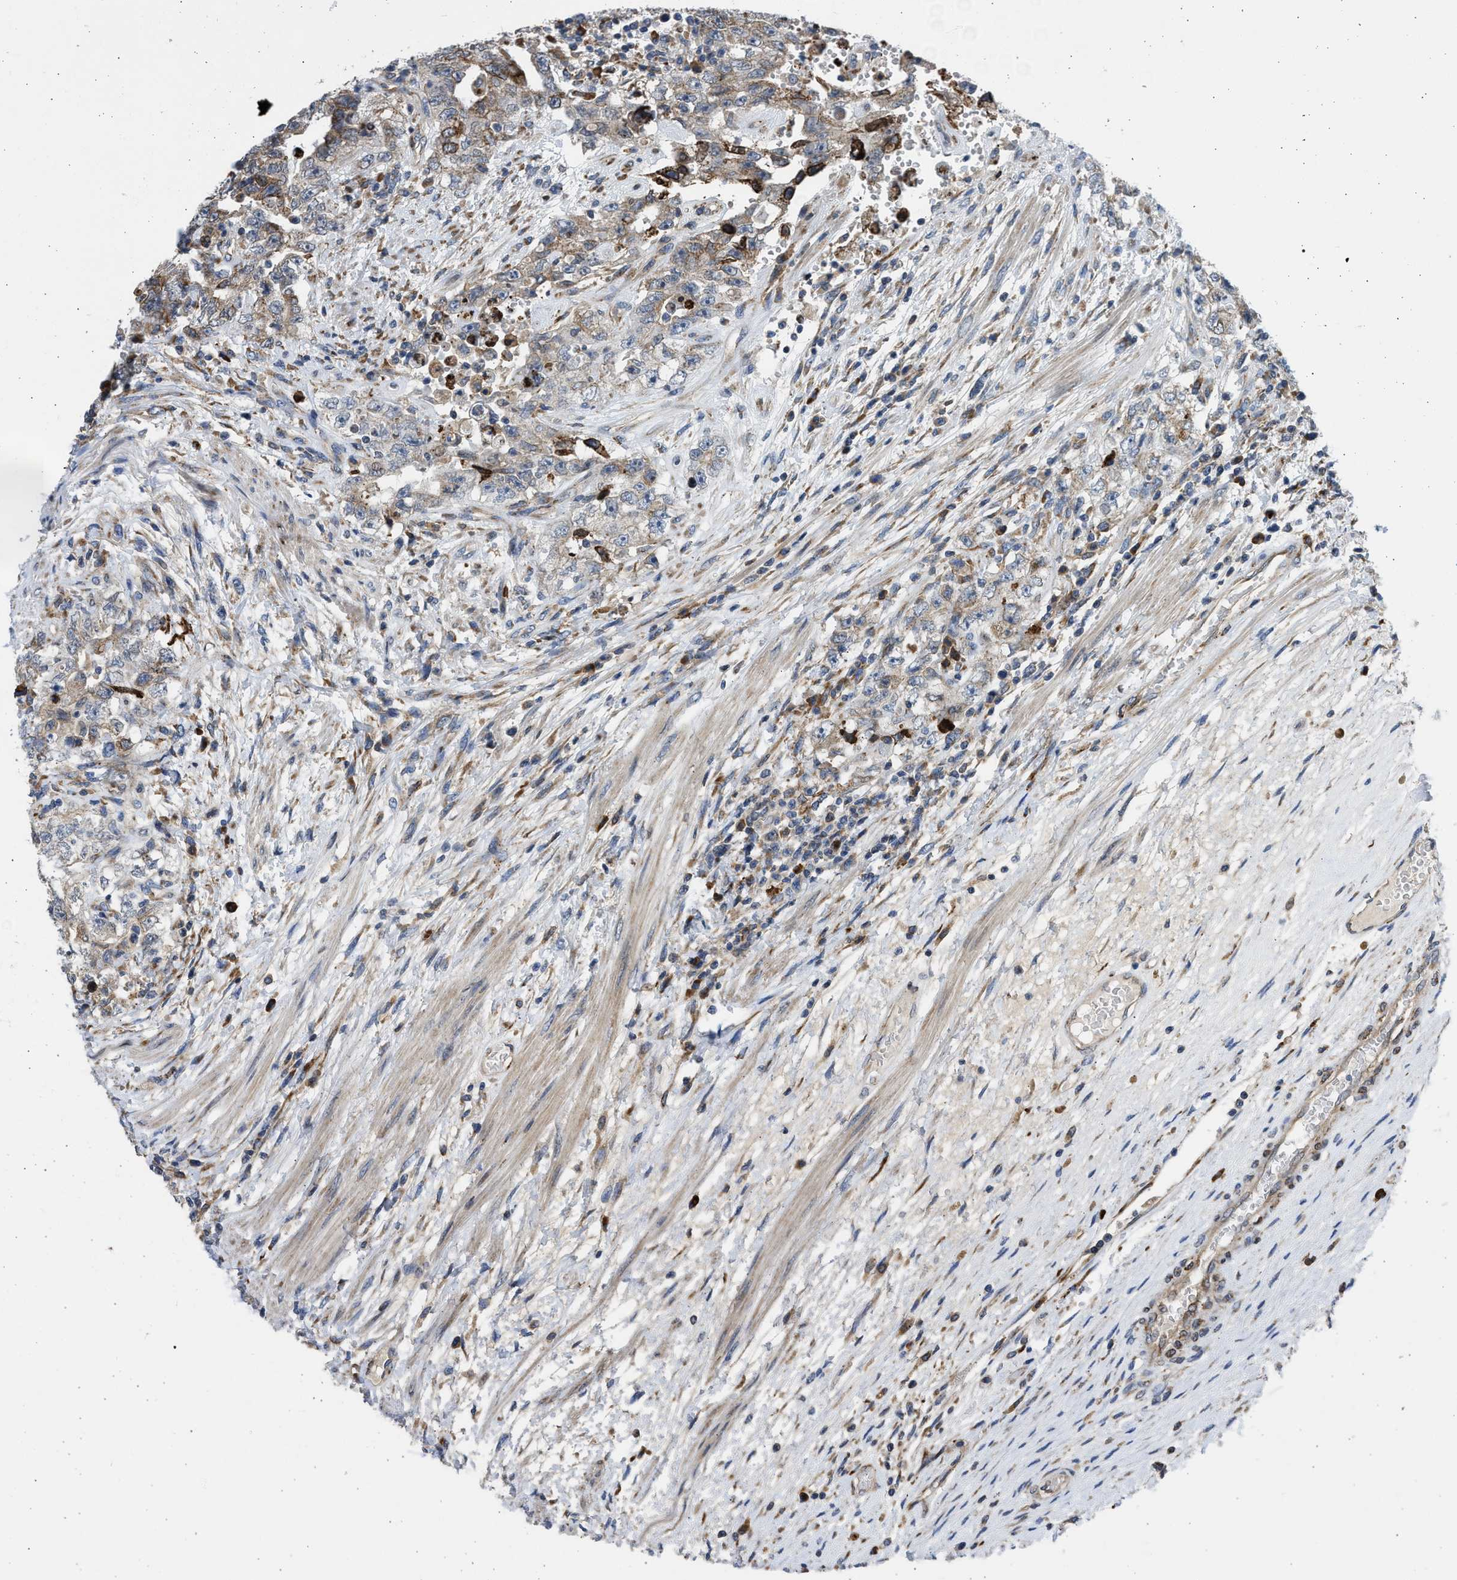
{"staining": {"intensity": "weak", "quantity": "<25%", "location": "cytoplasmic/membranous"}, "tissue": "testis cancer", "cell_type": "Tumor cells", "image_type": "cancer", "snomed": [{"axis": "morphology", "description": "Carcinoma, Embryonal, NOS"}, {"axis": "topography", "description": "Testis"}], "caption": "Immunohistochemistry (IHC) image of embryonal carcinoma (testis) stained for a protein (brown), which displays no expression in tumor cells. (Stains: DAB (3,3'-diaminobenzidine) immunohistochemistry with hematoxylin counter stain, Microscopy: brightfield microscopy at high magnification).", "gene": "PLD2", "patient": {"sex": "male", "age": 26}}